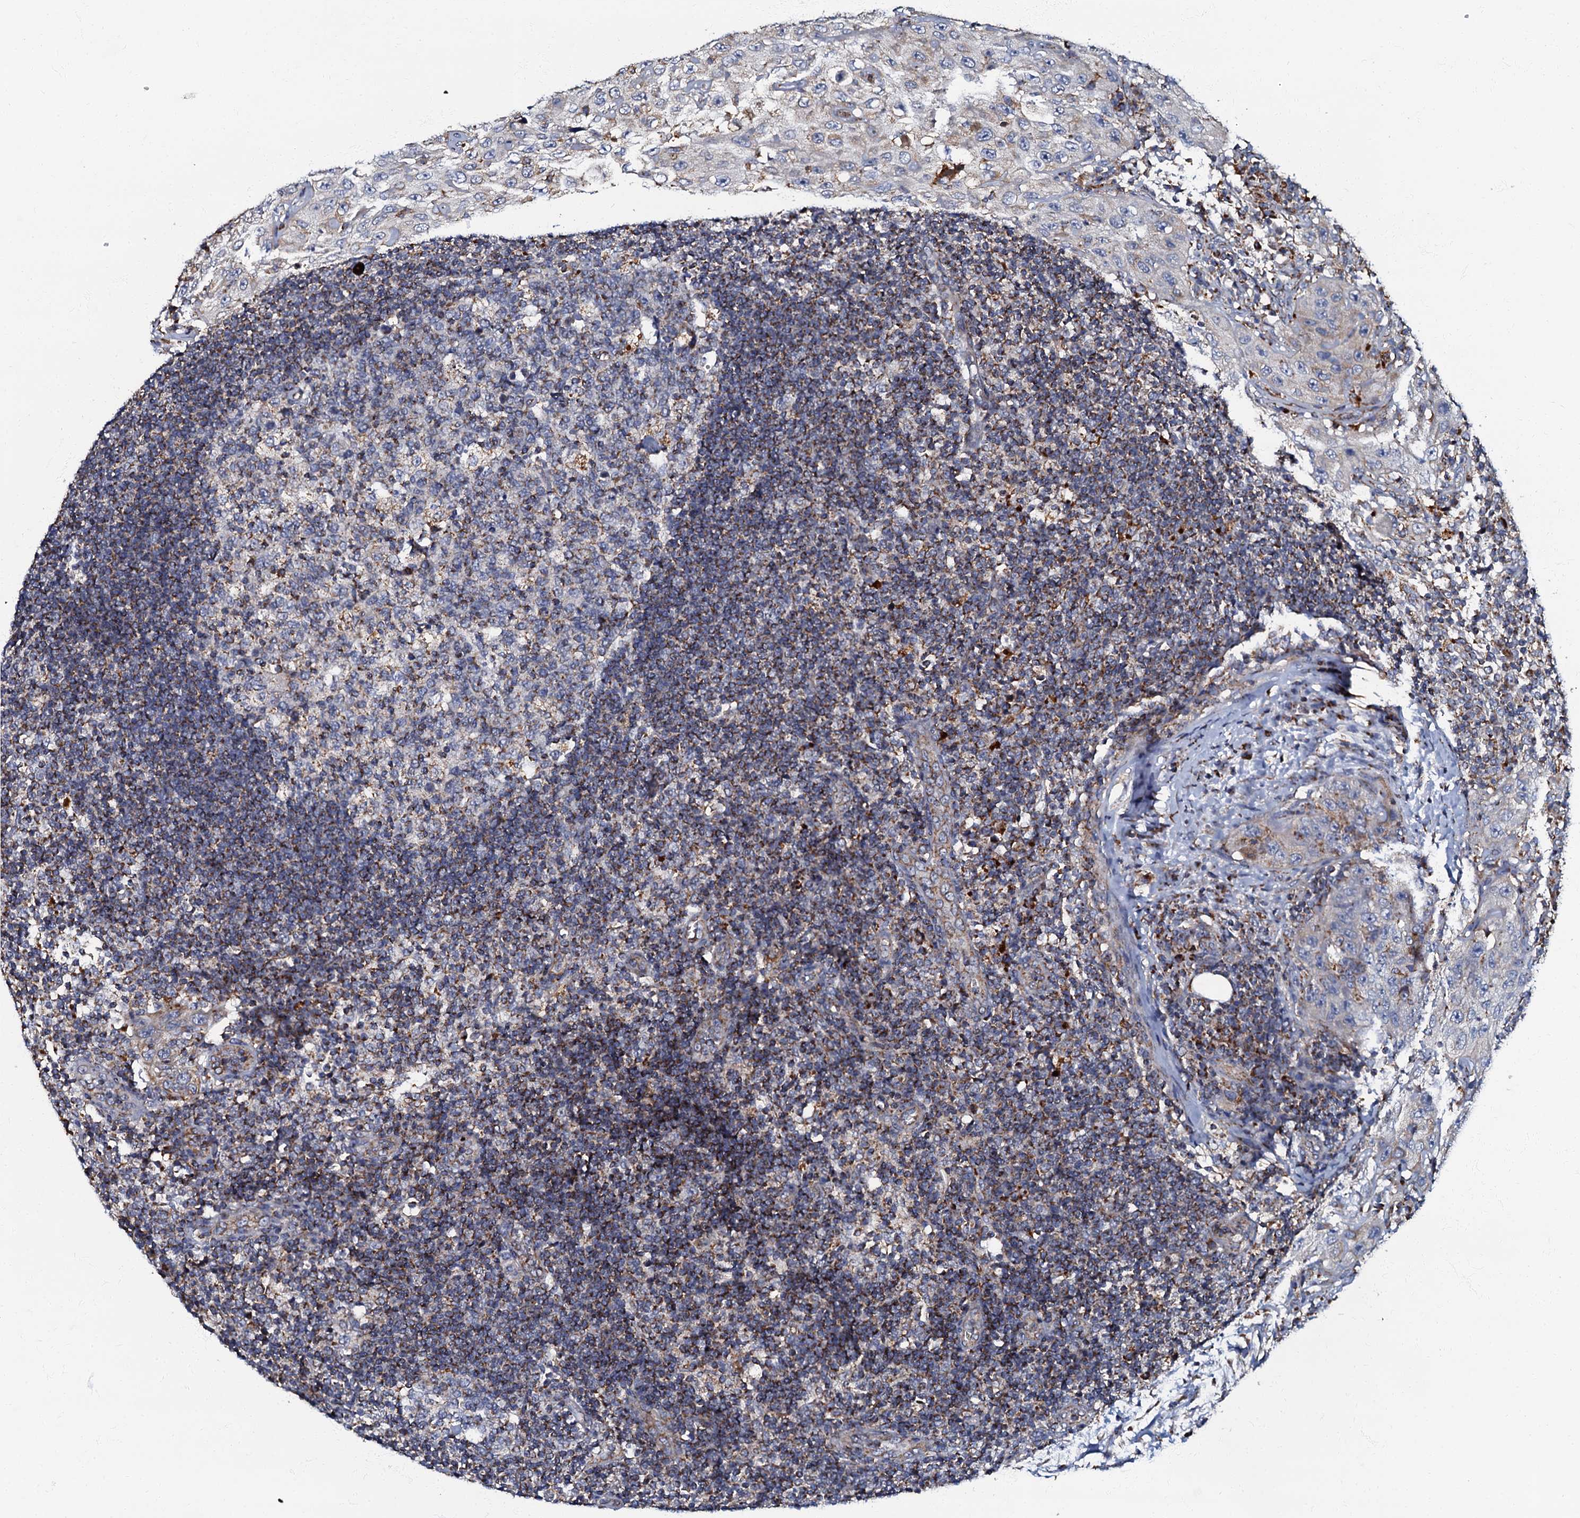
{"staining": {"intensity": "moderate", "quantity": "<25%", "location": "cytoplasmic/membranous"}, "tissue": "lymph node", "cell_type": "Germinal center cells", "image_type": "normal", "snomed": [{"axis": "morphology", "description": "Normal tissue, NOS"}, {"axis": "morphology", "description": "Squamous cell carcinoma, metastatic, NOS"}, {"axis": "topography", "description": "Lymph node"}], "caption": "Immunohistochemical staining of benign human lymph node exhibits low levels of moderate cytoplasmic/membranous staining in approximately <25% of germinal center cells. (Stains: DAB (3,3'-diaminobenzidine) in brown, nuclei in blue, Microscopy: brightfield microscopy at high magnification).", "gene": "NDUFA12", "patient": {"sex": "male", "age": 73}}